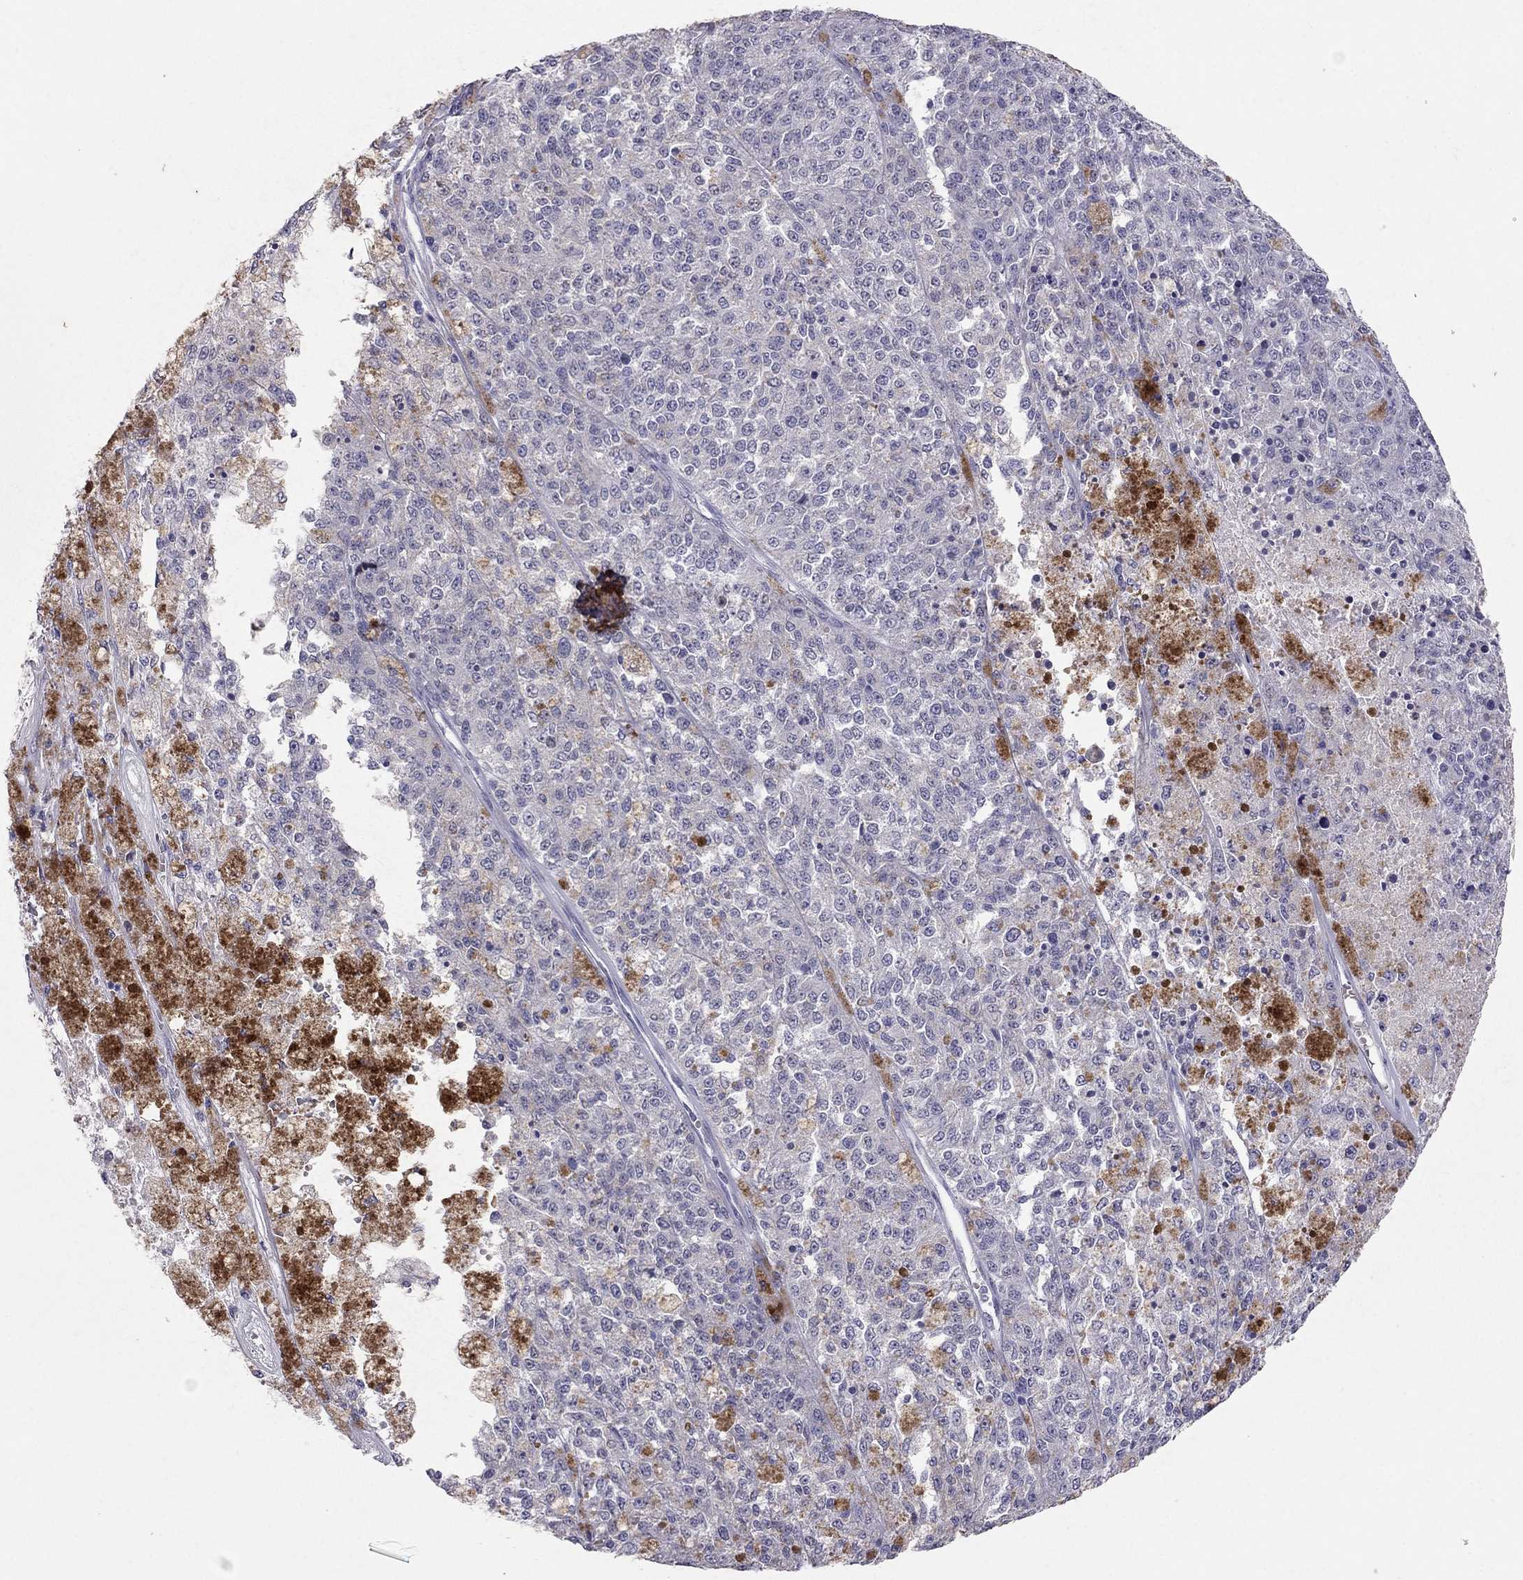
{"staining": {"intensity": "negative", "quantity": "none", "location": "none"}, "tissue": "melanoma", "cell_type": "Tumor cells", "image_type": "cancer", "snomed": [{"axis": "morphology", "description": "Malignant melanoma, Metastatic site"}, {"axis": "topography", "description": "Lymph node"}], "caption": "High magnification brightfield microscopy of malignant melanoma (metastatic site) stained with DAB (3,3'-diaminobenzidine) (brown) and counterstained with hematoxylin (blue): tumor cells show no significant staining. The staining is performed using DAB brown chromogen with nuclei counter-stained in using hematoxylin.", "gene": "FST", "patient": {"sex": "female", "age": 64}}